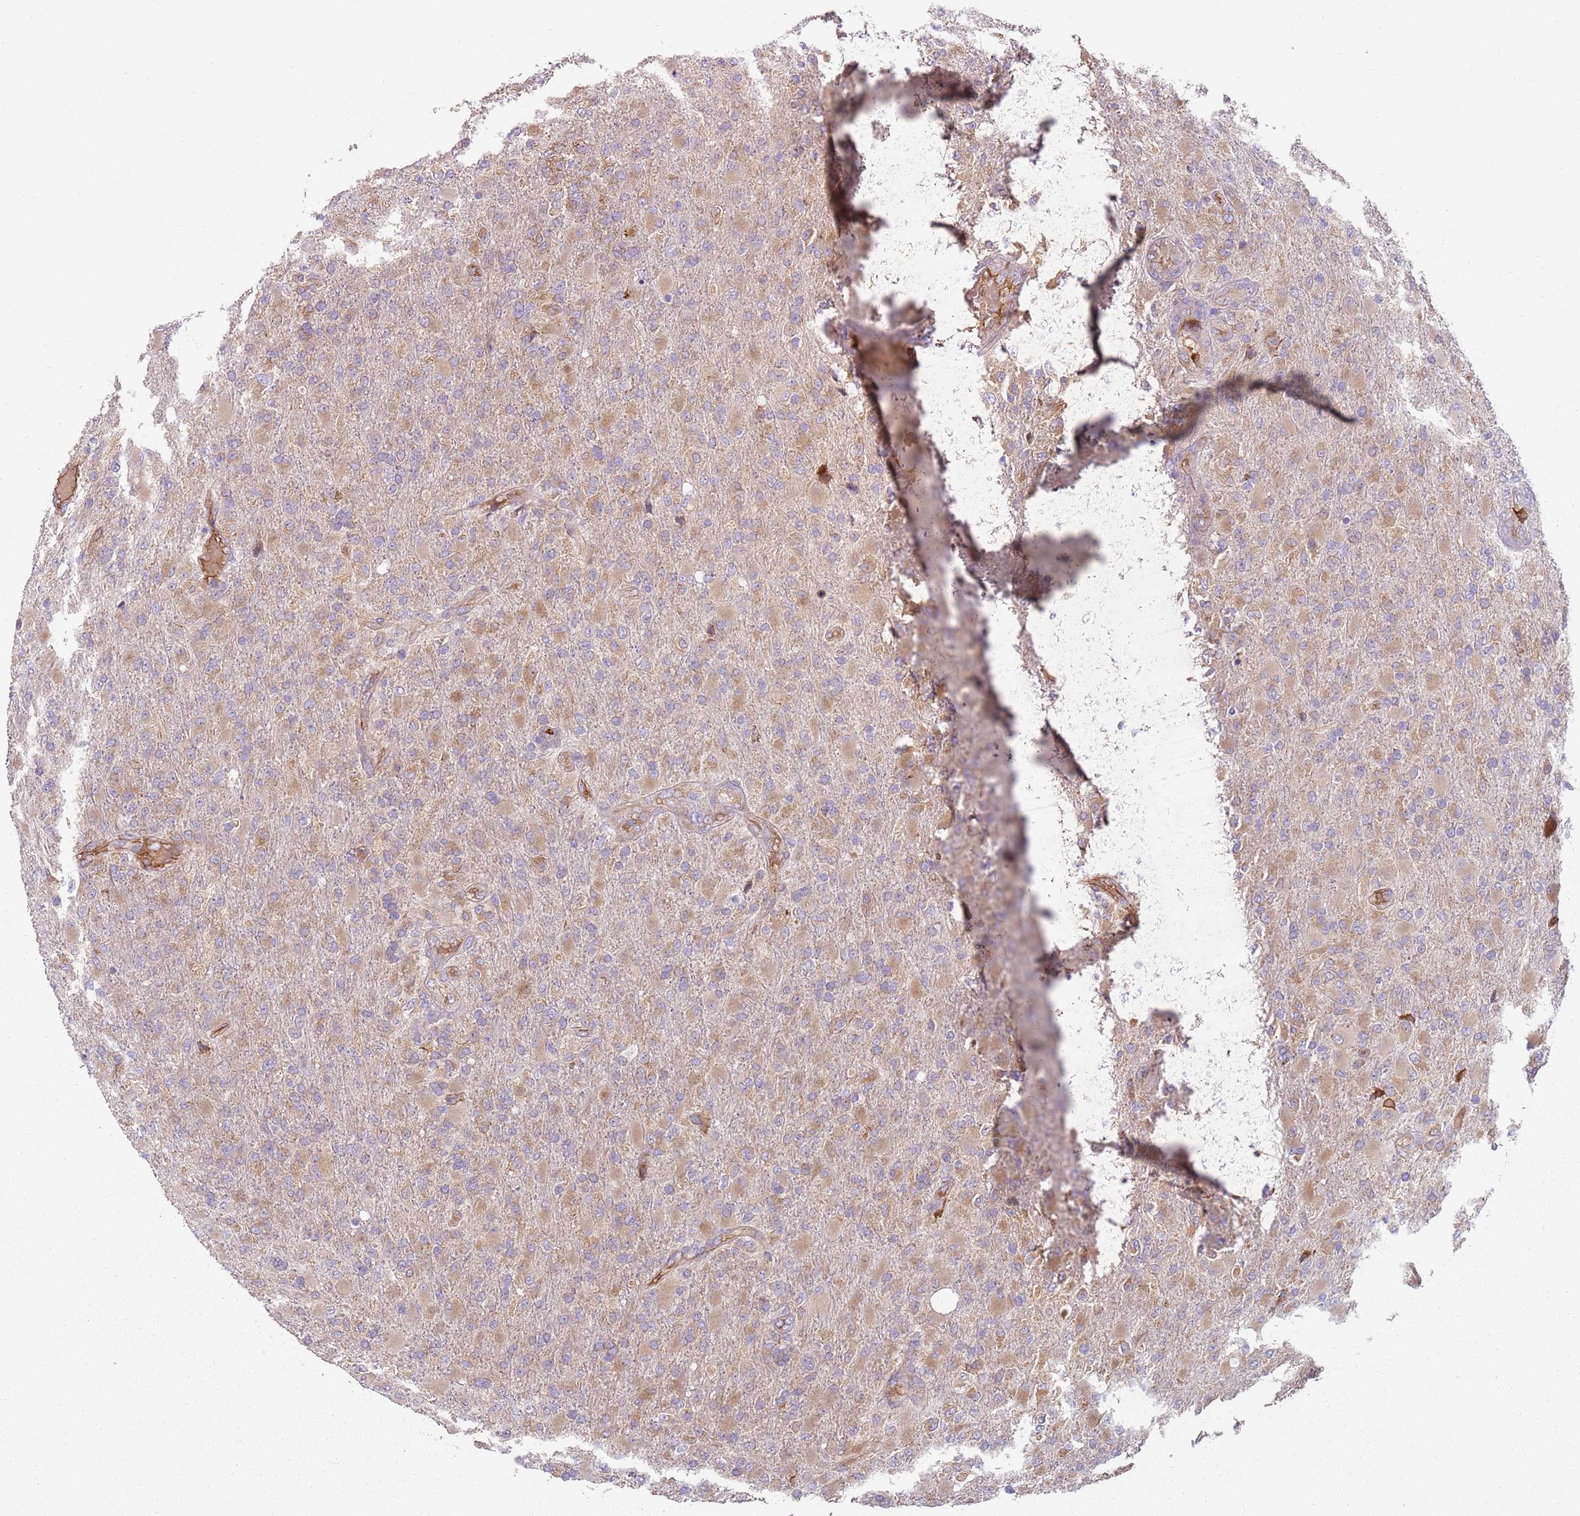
{"staining": {"intensity": "moderate", "quantity": "<25%", "location": "cytoplasmic/membranous"}, "tissue": "glioma", "cell_type": "Tumor cells", "image_type": "cancer", "snomed": [{"axis": "morphology", "description": "Glioma, malignant, Low grade"}, {"axis": "topography", "description": "Brain"}], "caption": "Protein staining by immunohistochemistry (IHC) shows moderate cytoplasmic/membranous positivity in approximately <25% of tumor cells in malignant glioma (low-grade).", "gene": "SPATA2", "patient": {"sex": "male", "age": 65}}